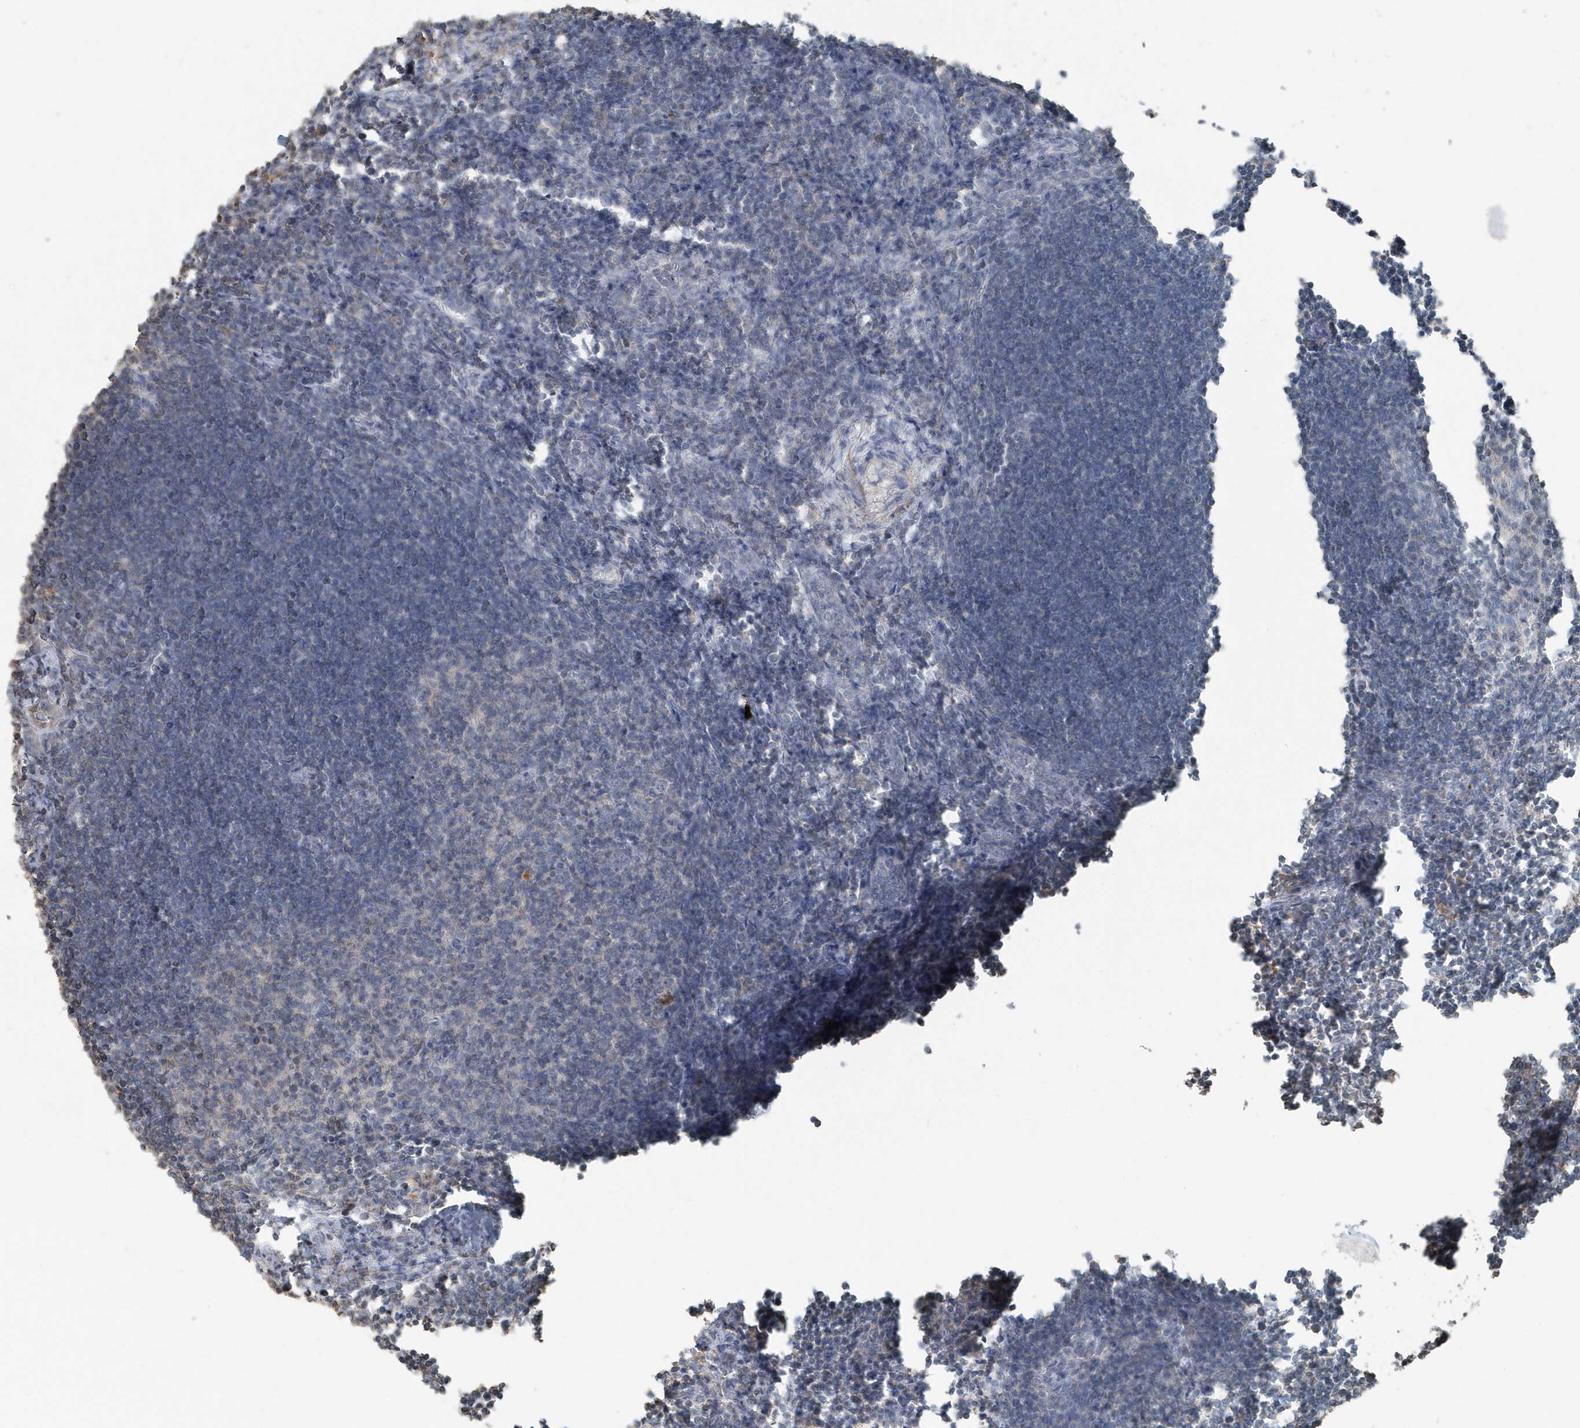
{"staining": {"intensity": "negative", "quantity": "none", "location": "none"}, "tissue": "lymph node", "cell_type": "Germinal center cells", "image_type": "normal", "snomed": [{"axis": "morphology", "description": "Normal tissue, NOS"}, {"axis": "morphology", "description": "Malignant melanoma, Metastatic site"}, {"axis": "topography", "description": "Lymph node"}], "caption": "DAB immunohistochemical staining of unremarkable lymph node exhibits no significant expression in germinal center cells.", "gene": "ACTC1", "patient": {"sex": "male", "age": 41}}